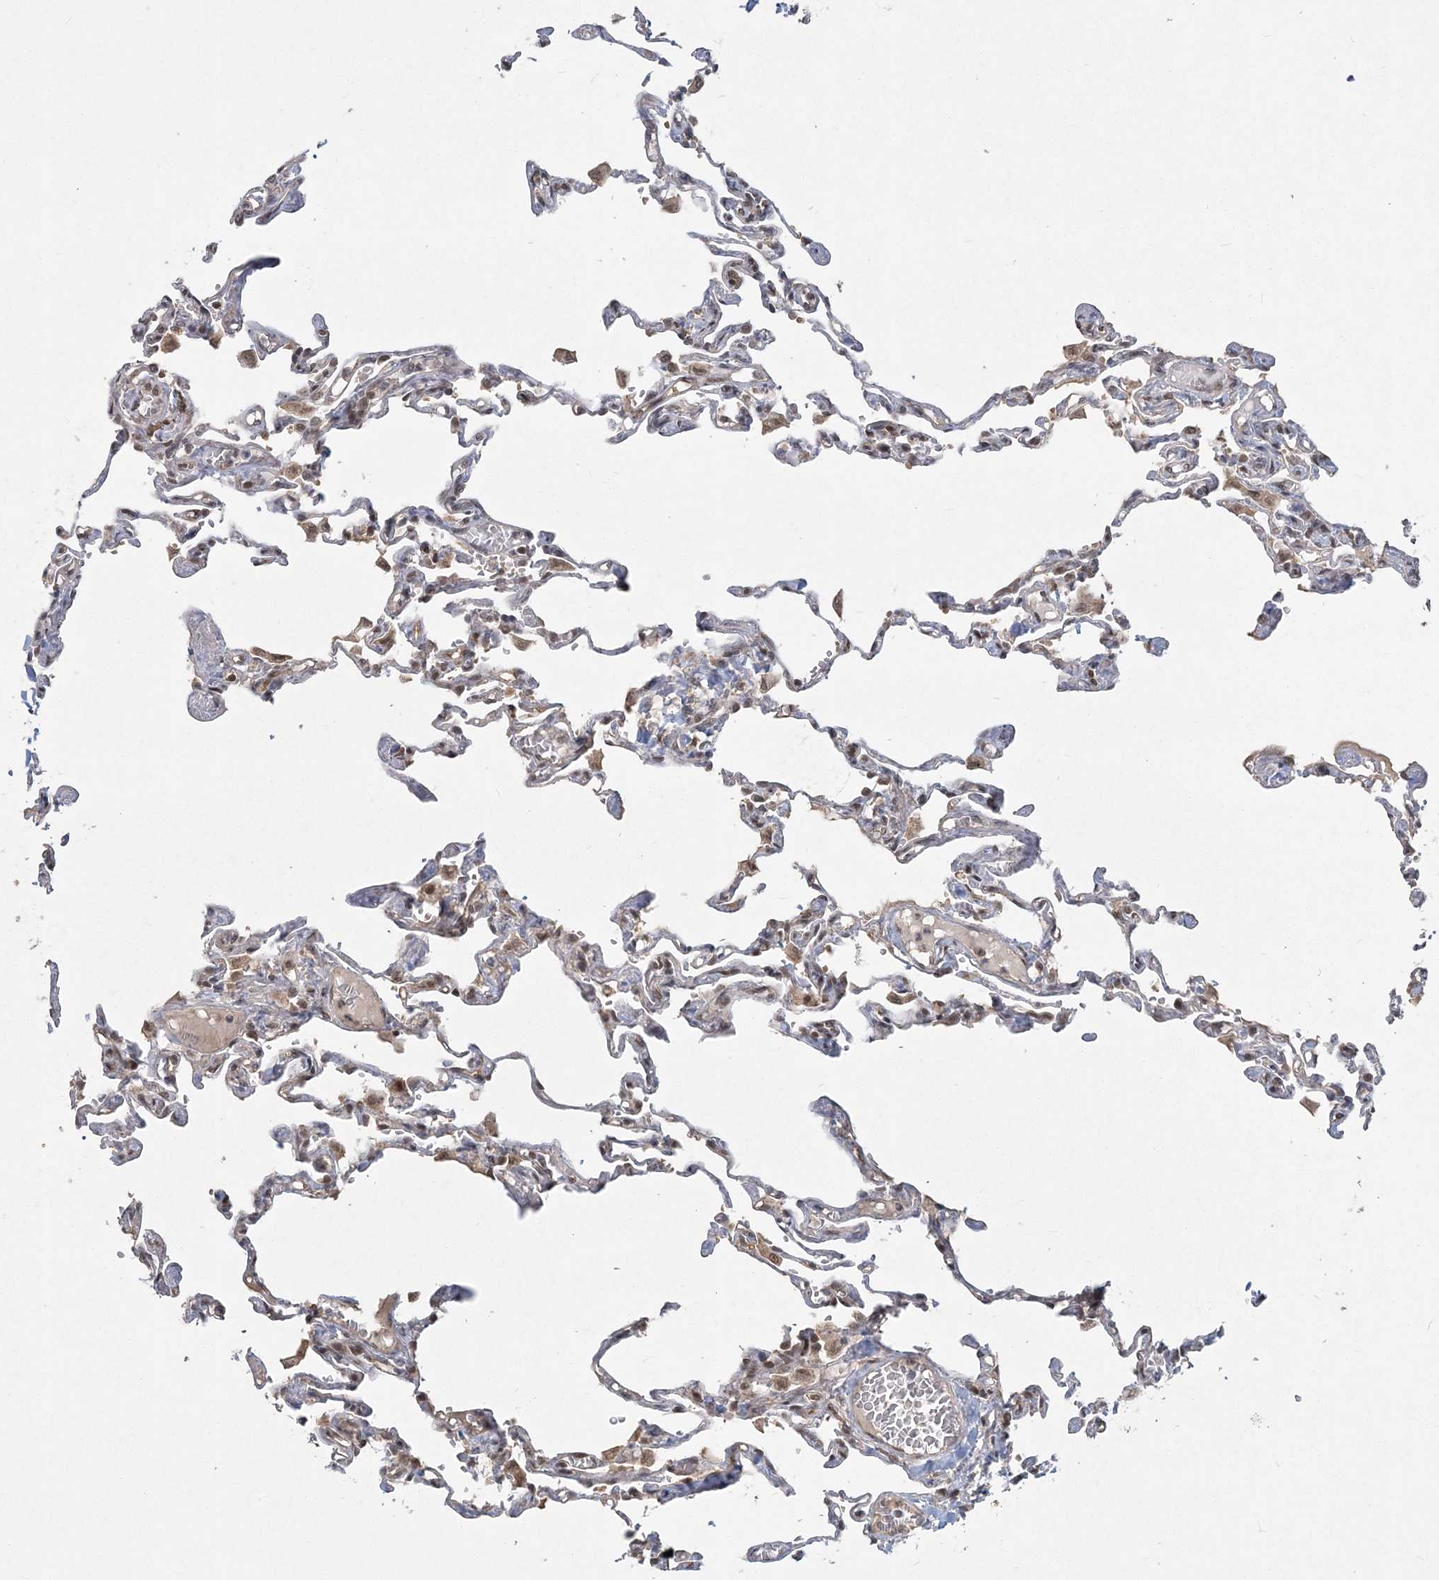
{"staining": {"intensity": "moderate", "quantity": ">75%", "location": "nuclear"}, "tissue": "lung", "cell_type": "Alveolar cells", "image_type": "normal", "snomed": [{"axis": "morphology", "description": "Normal tissue, NOS"}, {"axis": "topography", "description": "Lung"}], "caption": "About >75% of alveolar cells in unremarkable human lung exhibit moderate nuclear protein staining as visualized by brown immunohistochemical staining.", "gene": "COPS7B", "patient": {"sex": "male", "age": 21}}